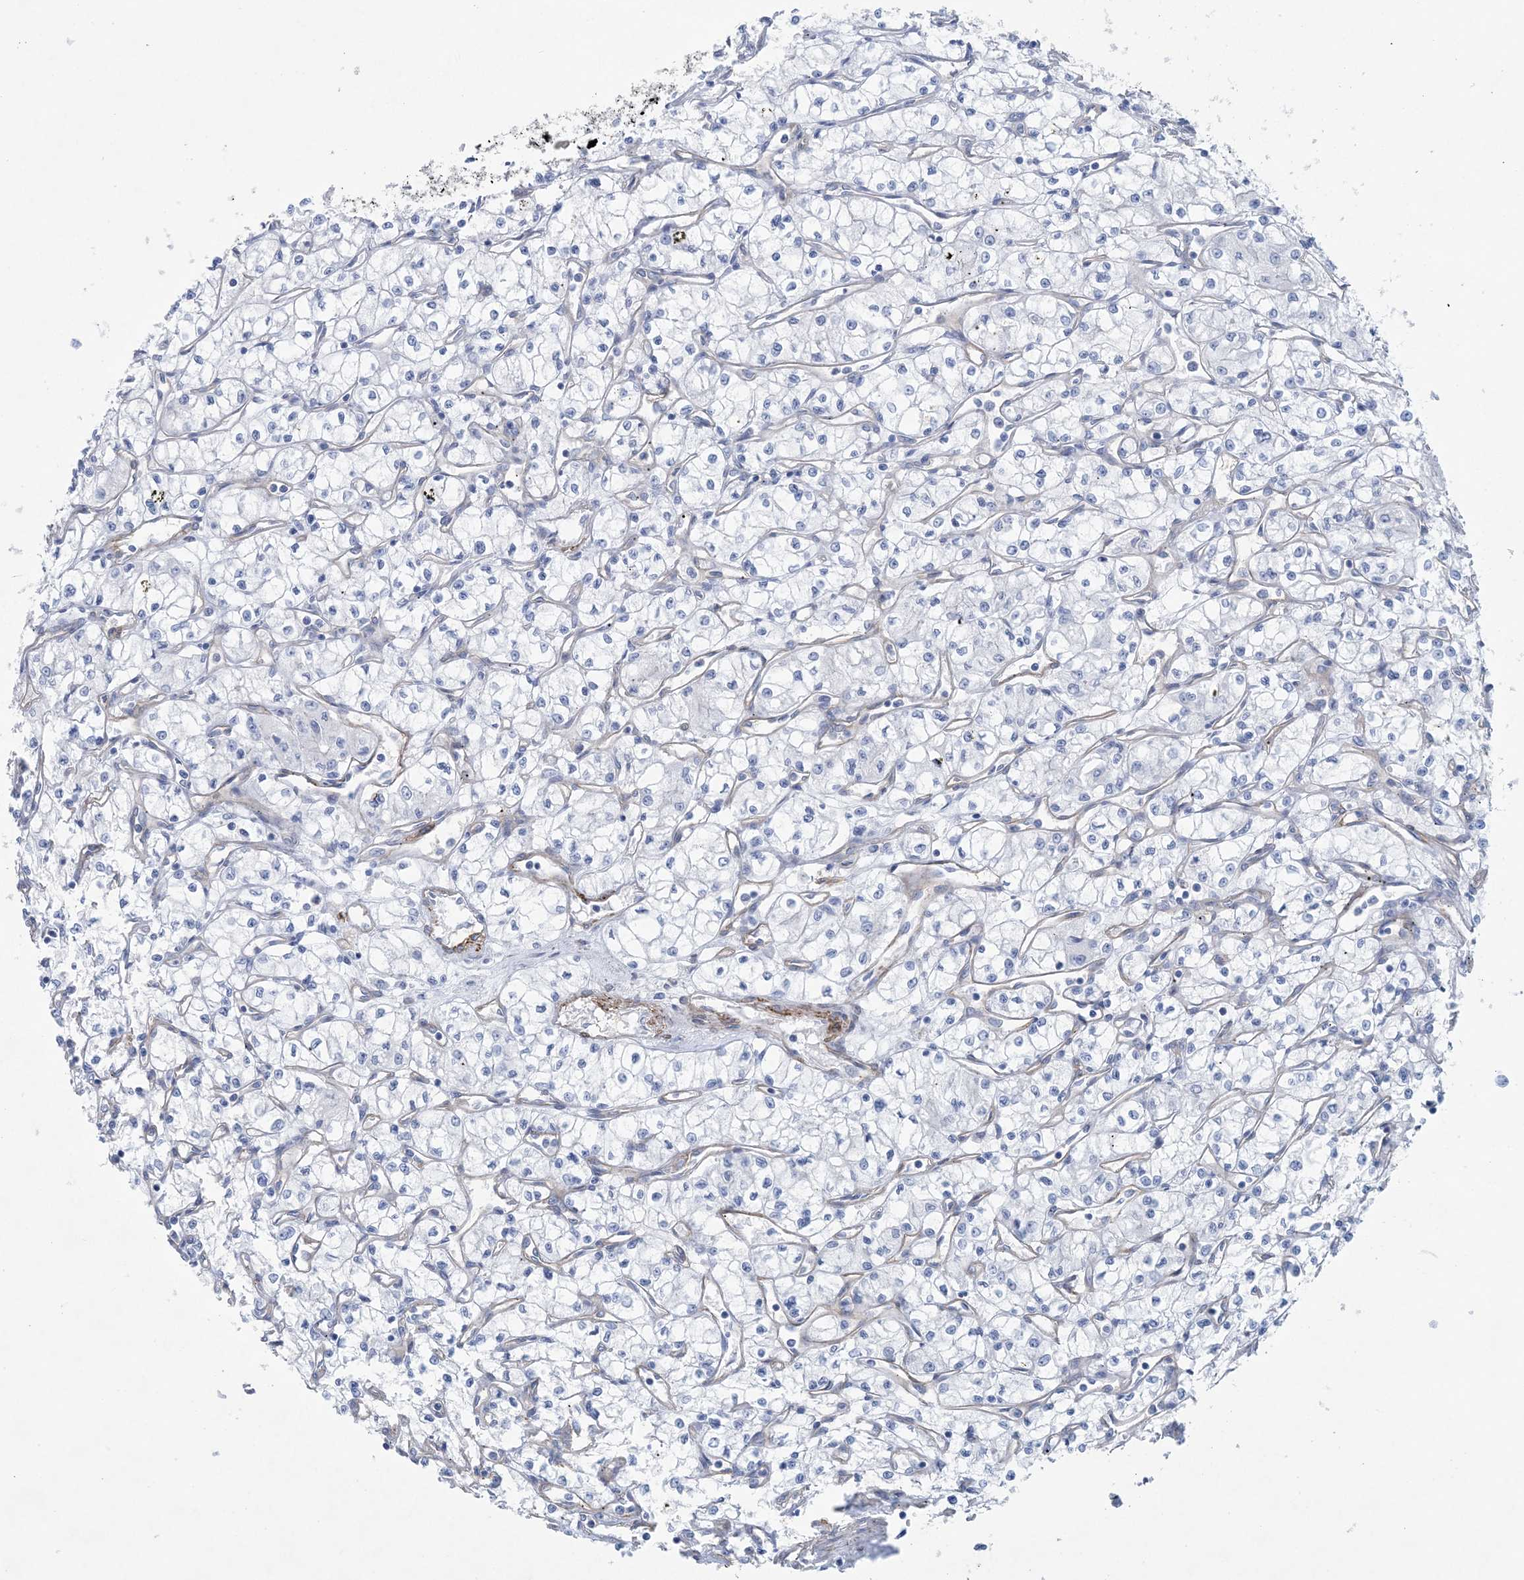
{"staining": {"intensity": "negative", "quantity": "none", "location": "none"}, "tissue": "renal cancer", "cell_type": "Tumor cells", "image_type": "cancer", "snomed": [{"axis": "morphology", "description": "Adenocarcinoma, NOS"}, {"axis": "topography", "description": "Kidney"}], "caption": "Immunohistochemical staining of adenocarcinoma (renal) displays no significant staining in tumor cells.", "gene": "SHANK1", "patient": {"sex": "male", "age": 59}}